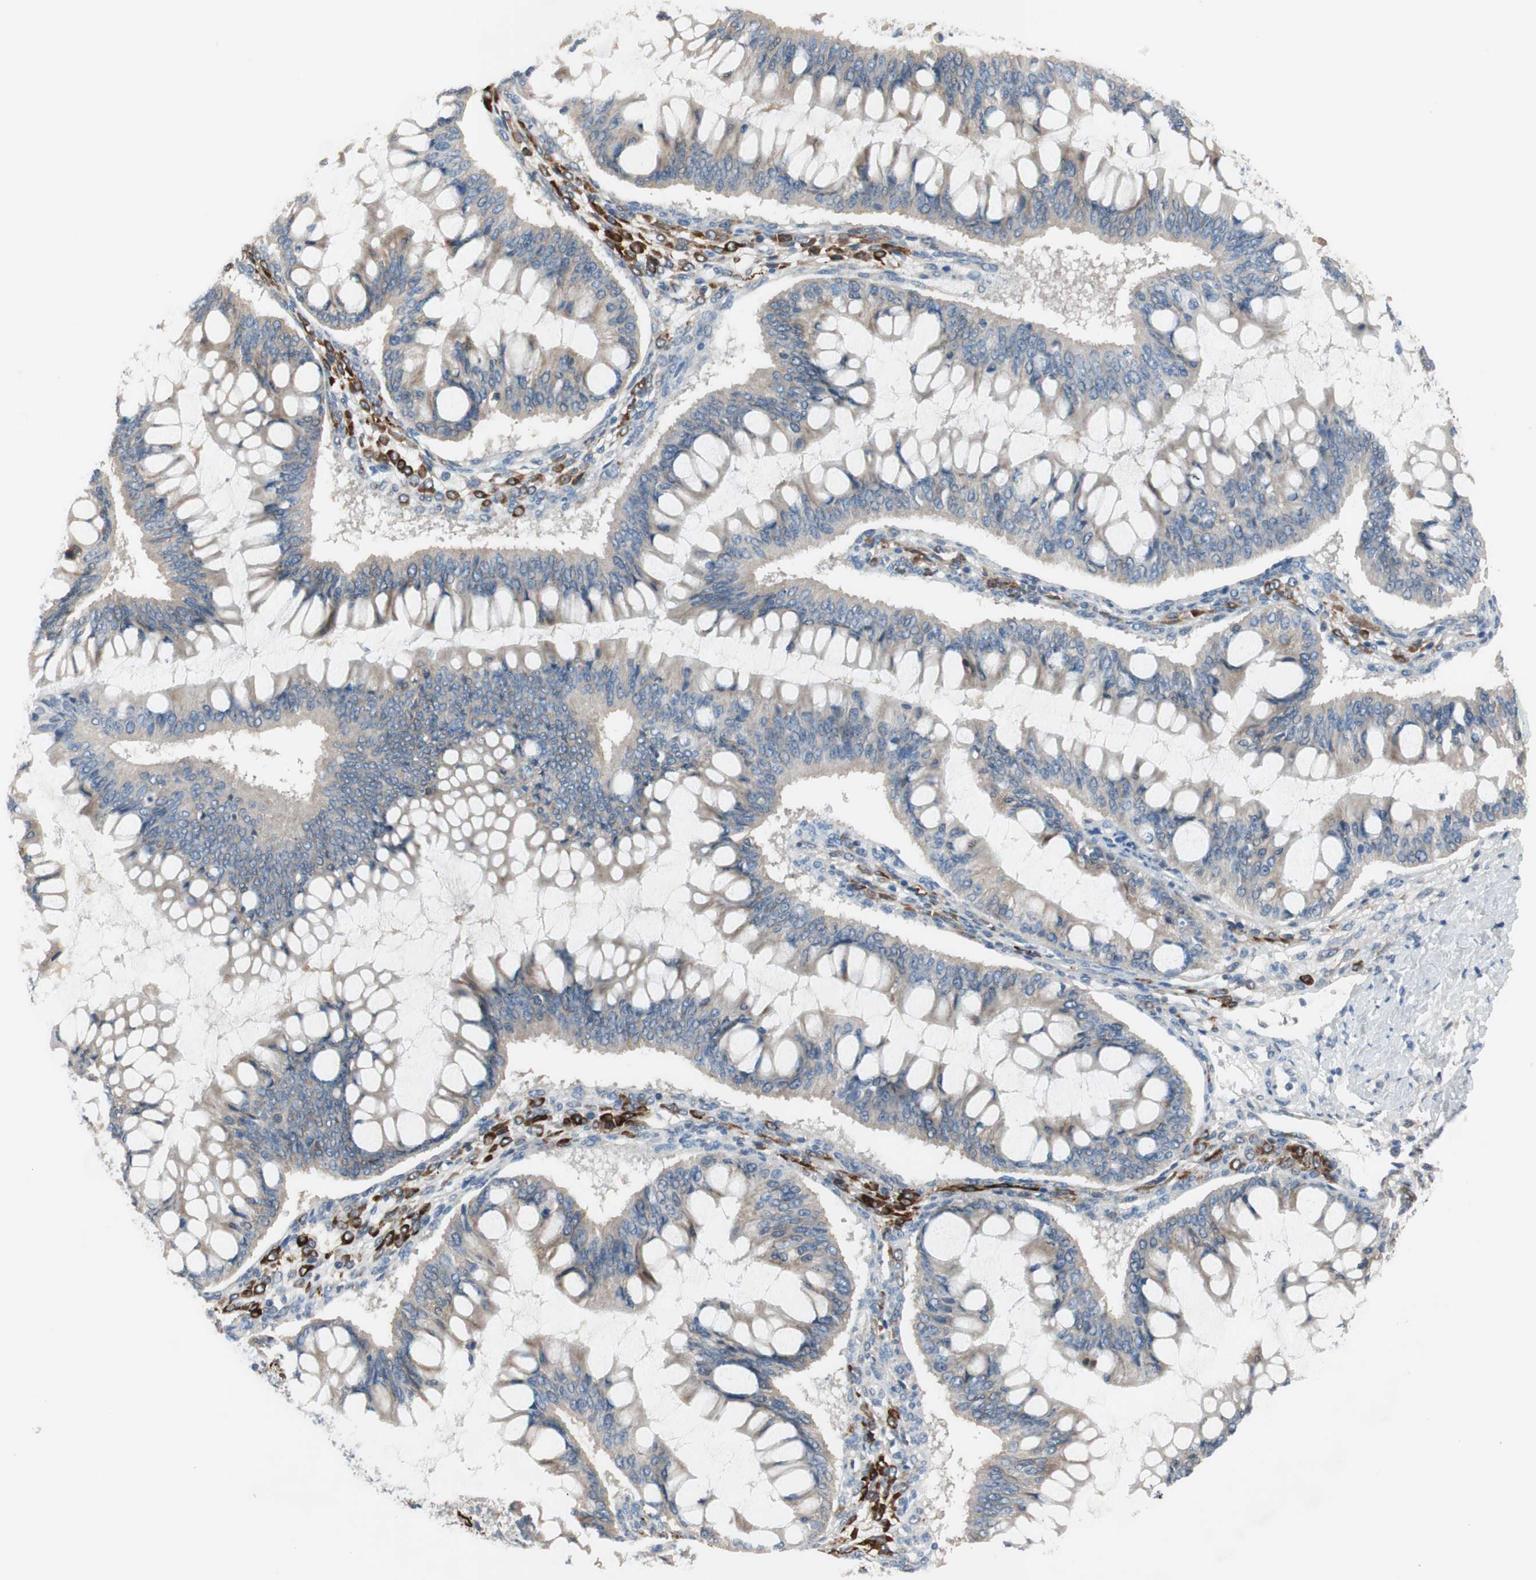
{"staining": {"intensity": "weak", "quantity": "25%-75%", "location": "cytoplasmic/membranous"}, "tissue": "ovarian cancer", "cell_type": "Tumor cells", "image_type": "cancer", "snomed": [{"axis": "morphology", "description": "Cystadenocarcinoma, mucinous, NOS"}, {"axis": "topography", "description": "Ovary"}], "caption": "The photomicrograph displays a brown stain indicating the presence of a protein in the cytoplasmic/membranous of tumor cells in ovarian cancer.", "gene": "FDFT1", "patient": {"sex": "female", "age": 73}}